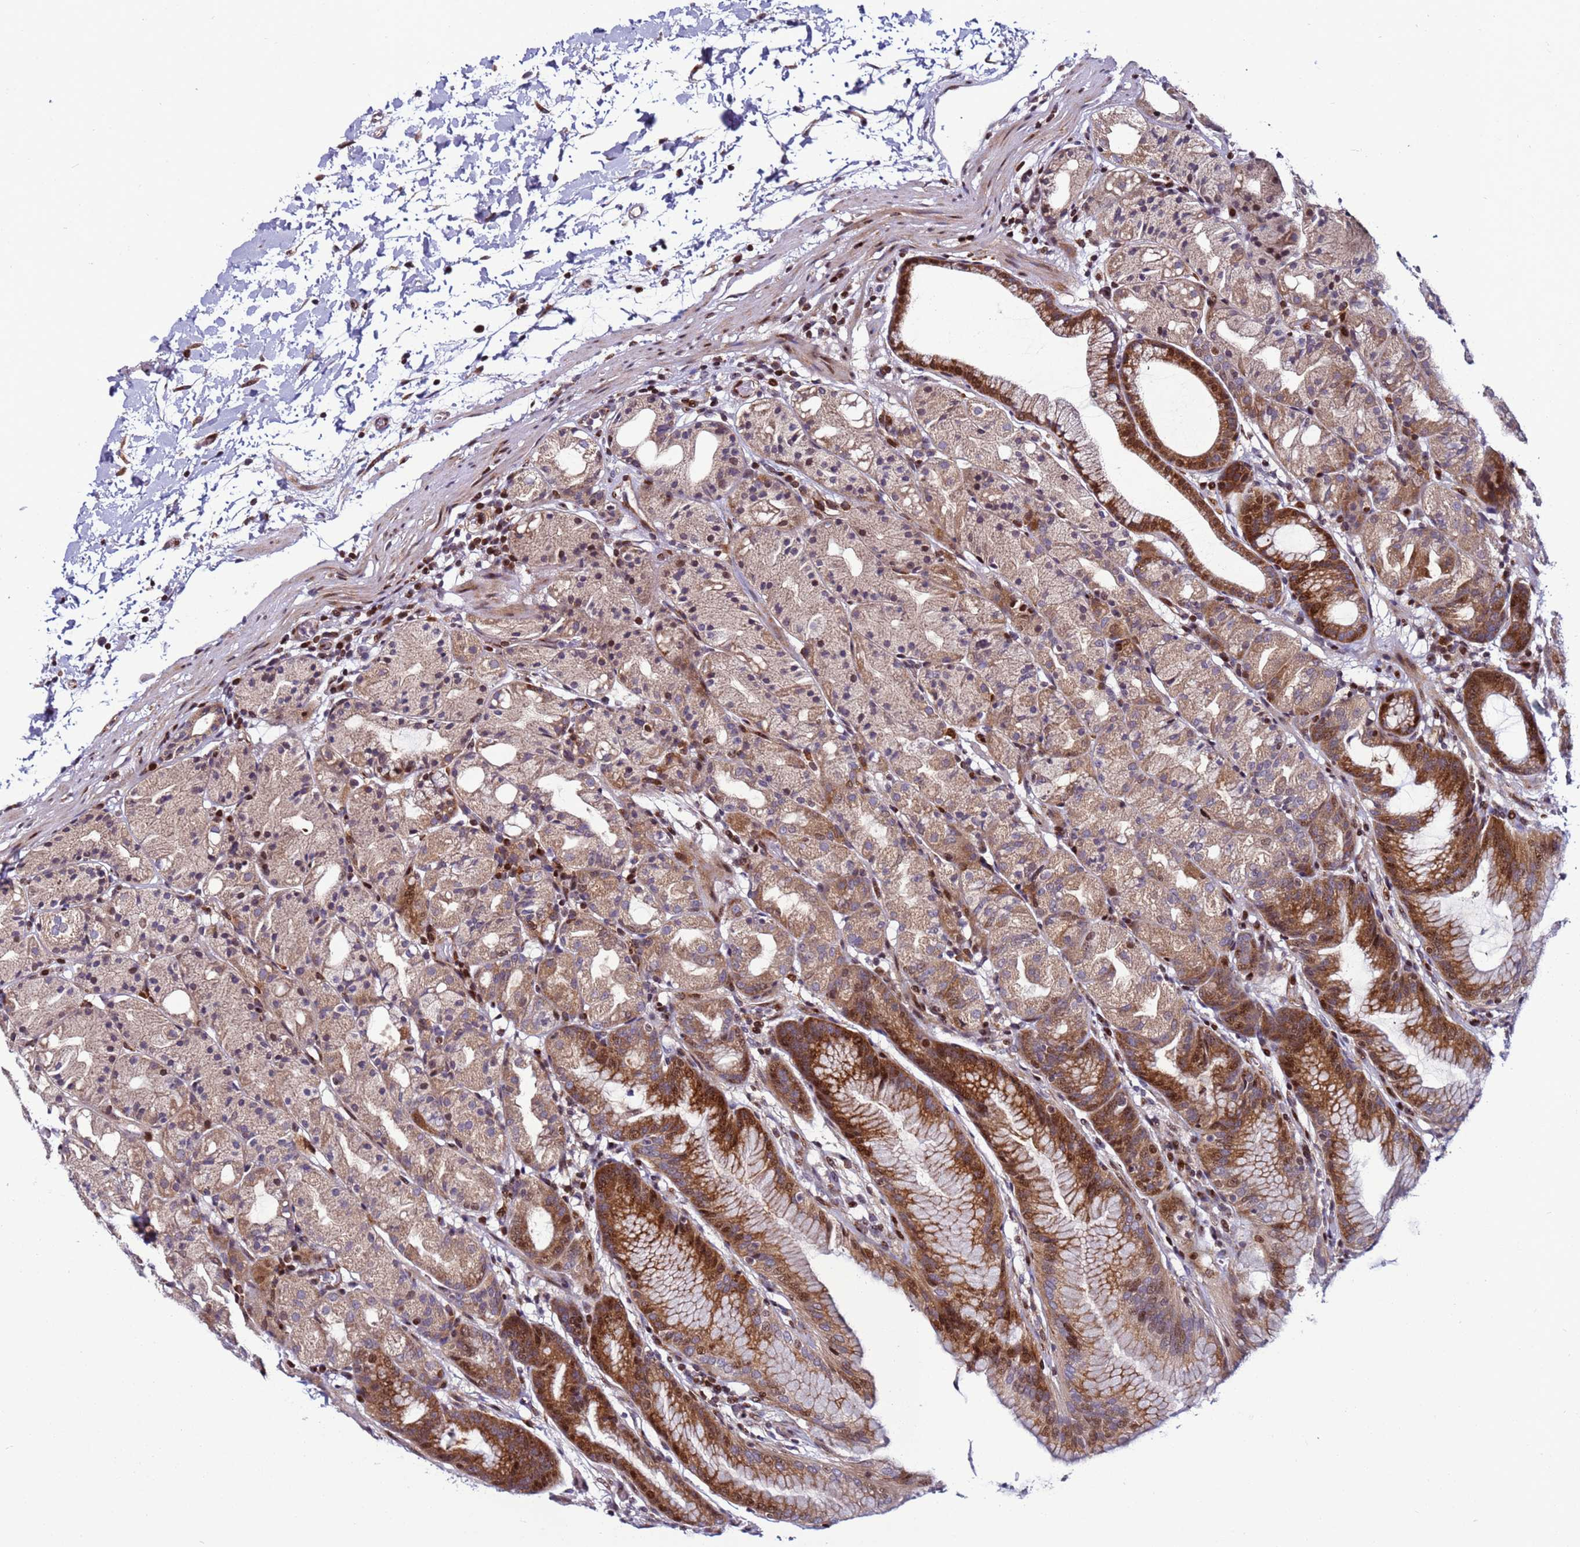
{"staining": {"intensity": "strong", "quantity": ">75%", "location": "cytoplasmic/membranous,nuclear"}, "tissue": "stomach", "cell_type": "Glandular cells", "image_type": "normal", "snomed": [{"axis": "morphology", "description": "Normal tissue, NOS"}, {"axis": "topography", "description": "Stomach, upper"}], "caption": "Glandular cells demonstrate high levels of strong cytoplasmic/membranous,nuclear positivity in about >75% of cells in normal stomach.", "gene": "WBP11", "patient": {"sex": "male", "age": 48}}